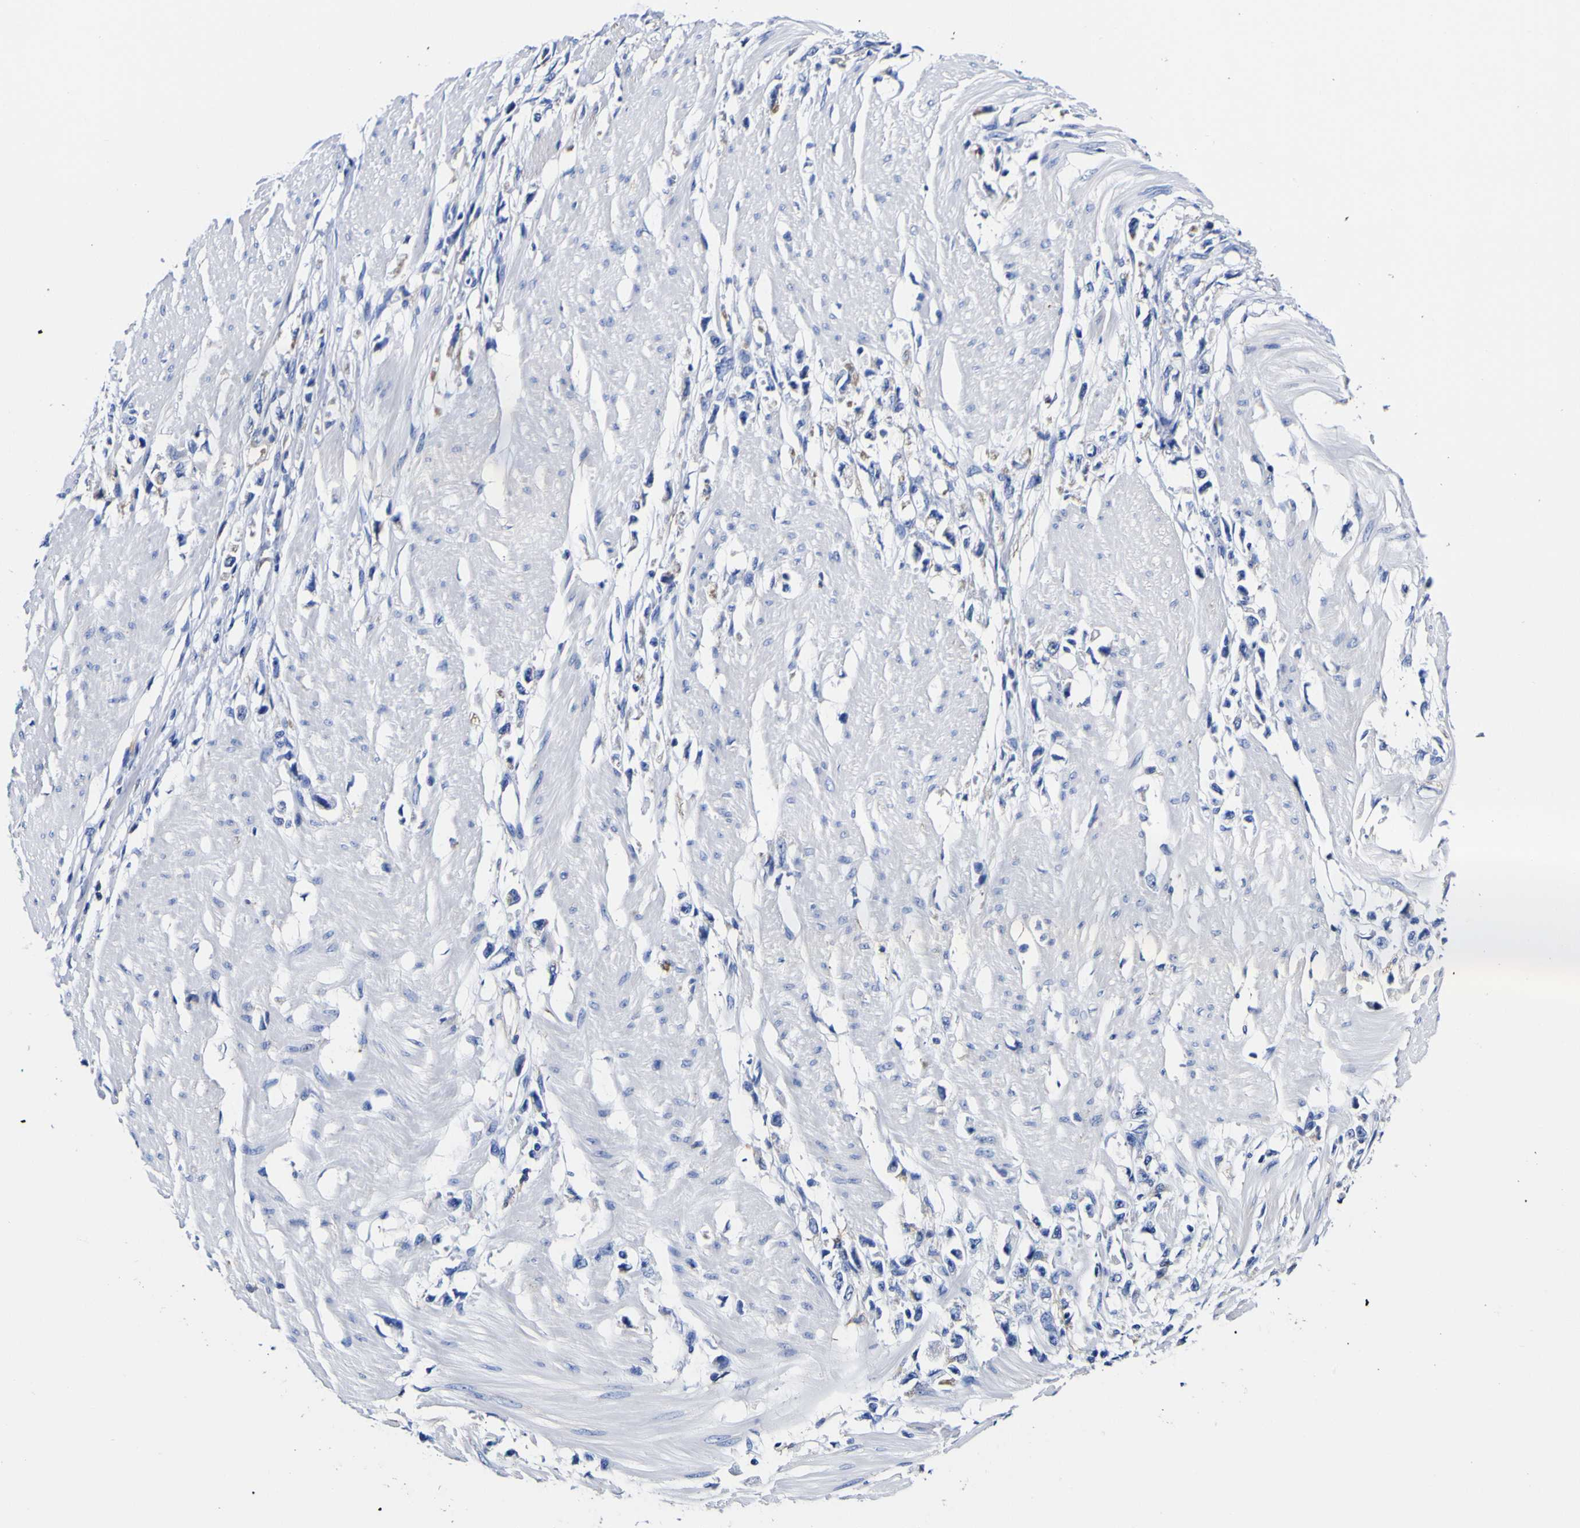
{"staining": {"intensity": "negative", "quantity": "none", "location": "none"}, "tissue": "stomach cancer", "cell_type": "Tumor cells", "image_type": "cancer", "snomed": [{"axis": "morphology", "description": "Adenocarcinoma, NOS"}, {"axis": "topography", "description": "Stomach"}], "caption": "Immunohistochemical staining of stomach cancer (adenocarcinoma) displays no significant expression in tumor cells. The staining was performed using DAB to visualize the protein expression in brown, while the nuclei were stained in blue with hematoxylin (Magnification: 20x).", "gene": "HLA-DQA1", "patient": {"sex": "female", "age": 59}}